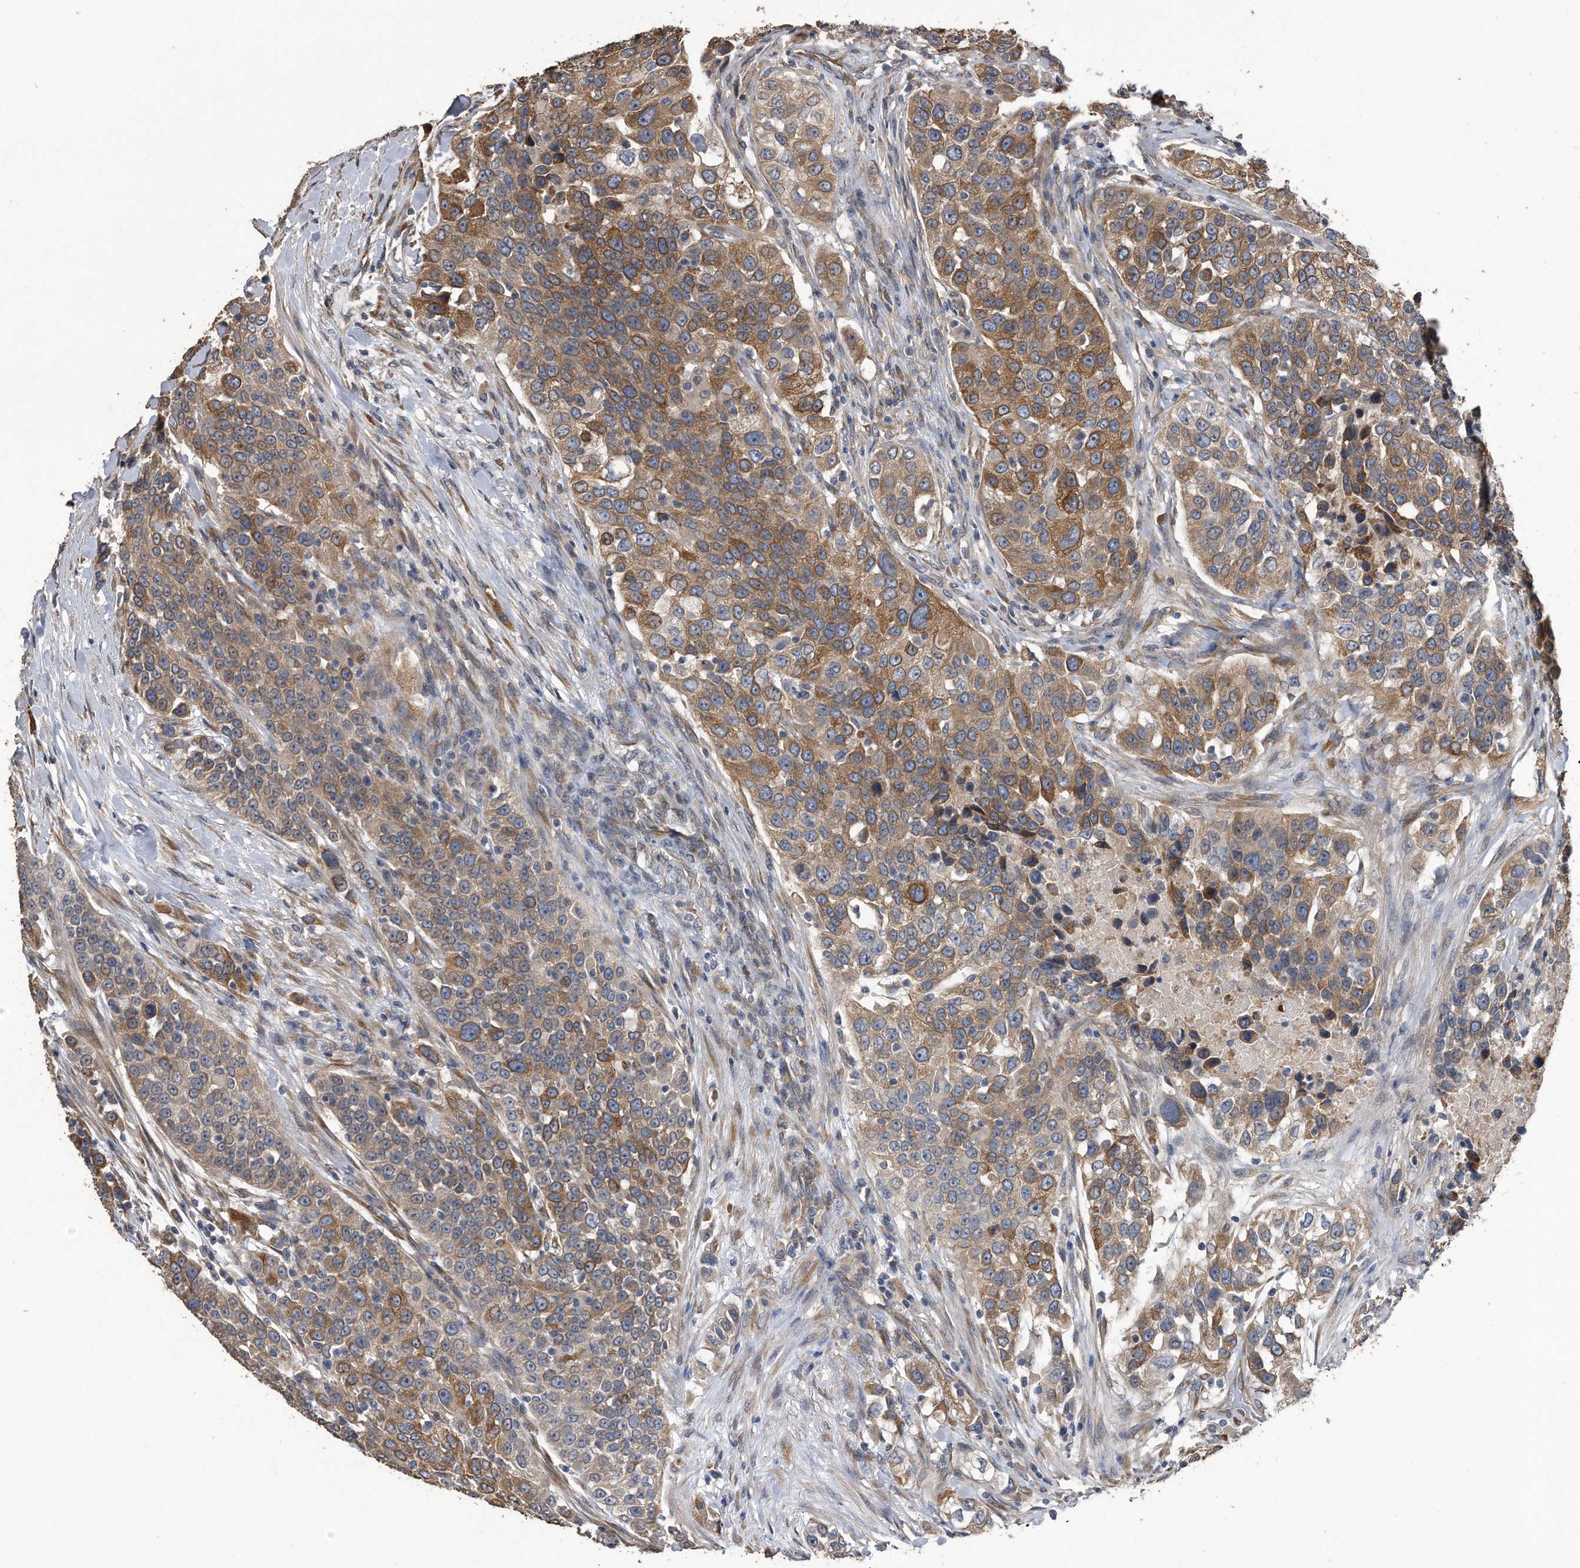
{"staining": {"intensity": "moderate", "quantity": ">75%", "location": "cytoplasmic/membranous"}, "tissue": "urothelial cancer", "cell_type": "Tumor cells", "image_type": "cancer", "snomed": [{"axis": "morphology", "description": "Urothelial carcinoma, High grade"}, {"axis": "topography", "description": "Urinary bladder"}], "caption": "Urothelial carcinoma (high-grade) was stained to show a protein in brown. There is medium levels of moderate cytoplasmic/membranous positivity in about >75% of tumor cells.", "gene": "PCLO", "patient": {"sex": "female", "age": 80}}